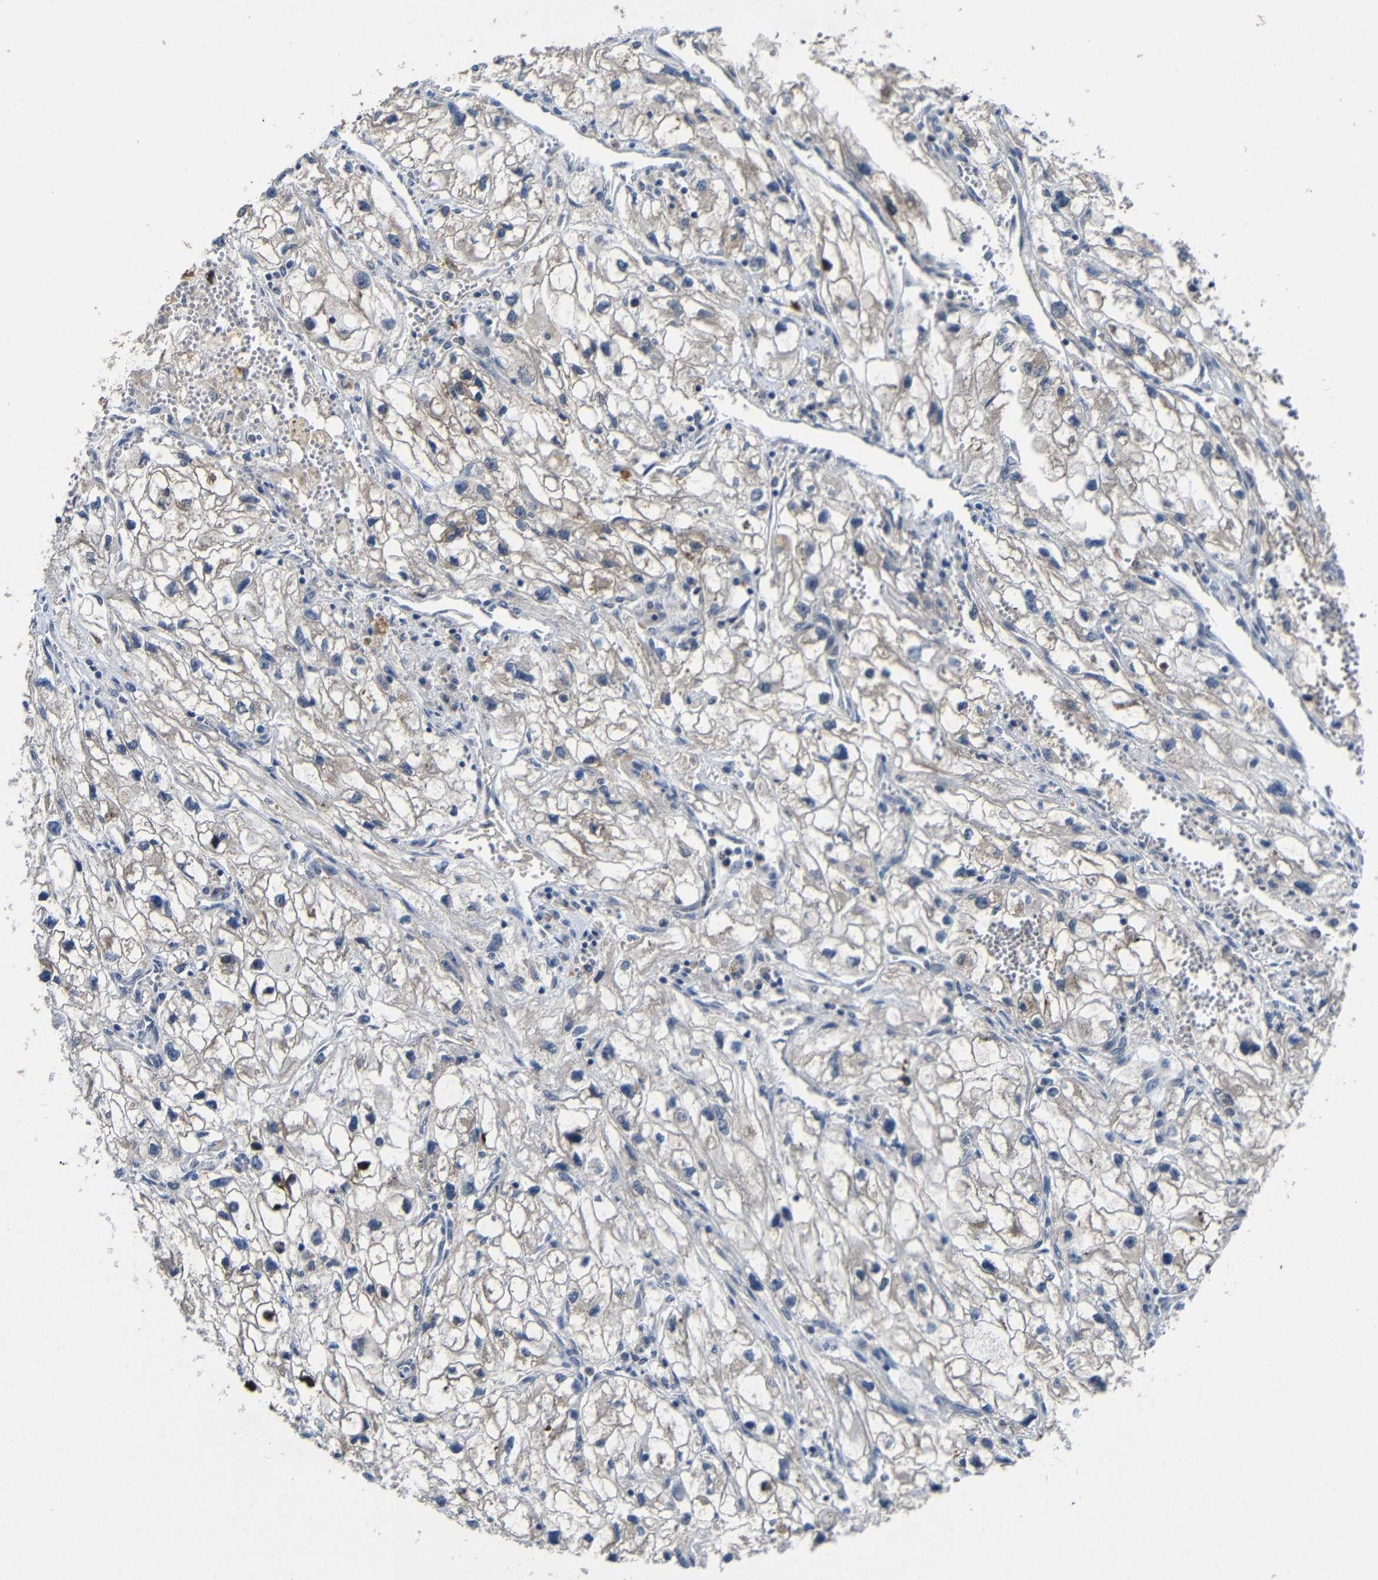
{"staining": {"intensity": "weak", "quantity": ">75%", "location": "cytoplasmic/membranous"}, "tissue": "renal cancer", "cell_type": "Tumor cells", "image_type": "cancer", "snomed": [{"axis": "morphology", "description": "Adenocarcinoma, NOS"}, {"axis": "topography", "description": "Kidney"}], "caption": "A histopathology image showing weak cytoplasmic/membranous expression in approximately >75% of tumor cells in renal cancer, as visualized by brown immunohistochemical staining.", "gene": "C6orf89", "patient": {"sex": "female", "age": 70}}